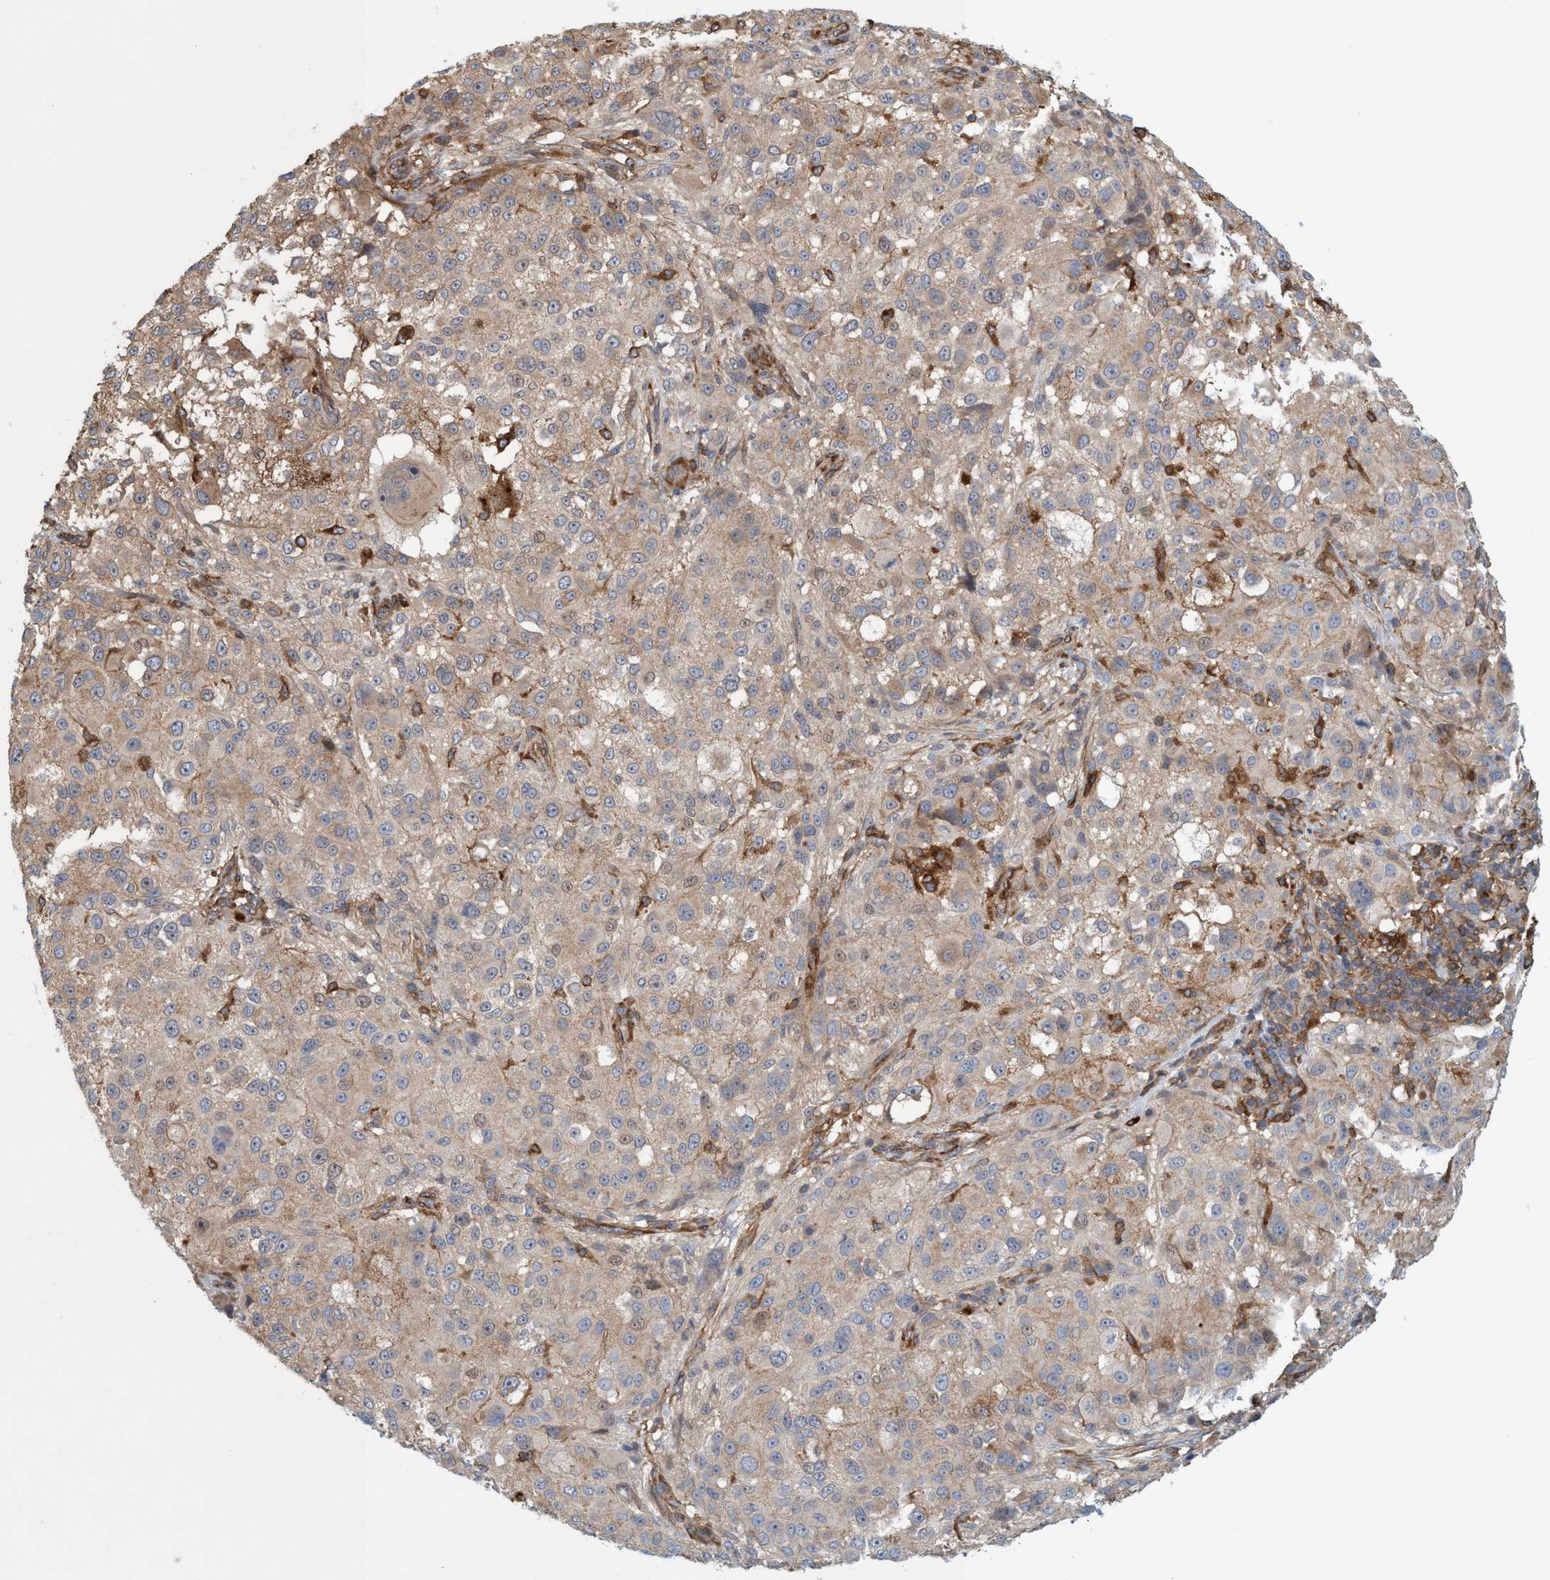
{"staining": {"intensity": "weak", "quantity": "25%-75%", "location": "cytoplasmic/membranous"}, "tissue": "melanoma", "cell_type": "Tumor cells", "image_type": "cancer", "snomed": [{"axis": "morphology", "description": "Necrosis, NOS"}, {"axis": "morphology", "description": "Malignant melanoma, NOS"}, {"axis": "topography", "description": "Skin"}], "caption": "Tumor cells show low levels of weak cytoplasmic/membranous positivity in about 25%-75% of cells in human malignant melanoma. Ihc stains the protein in brown and the nuclei are stained blue.", "gene": "SPECC1", "patient": {"sex": "female", "age": 87}}